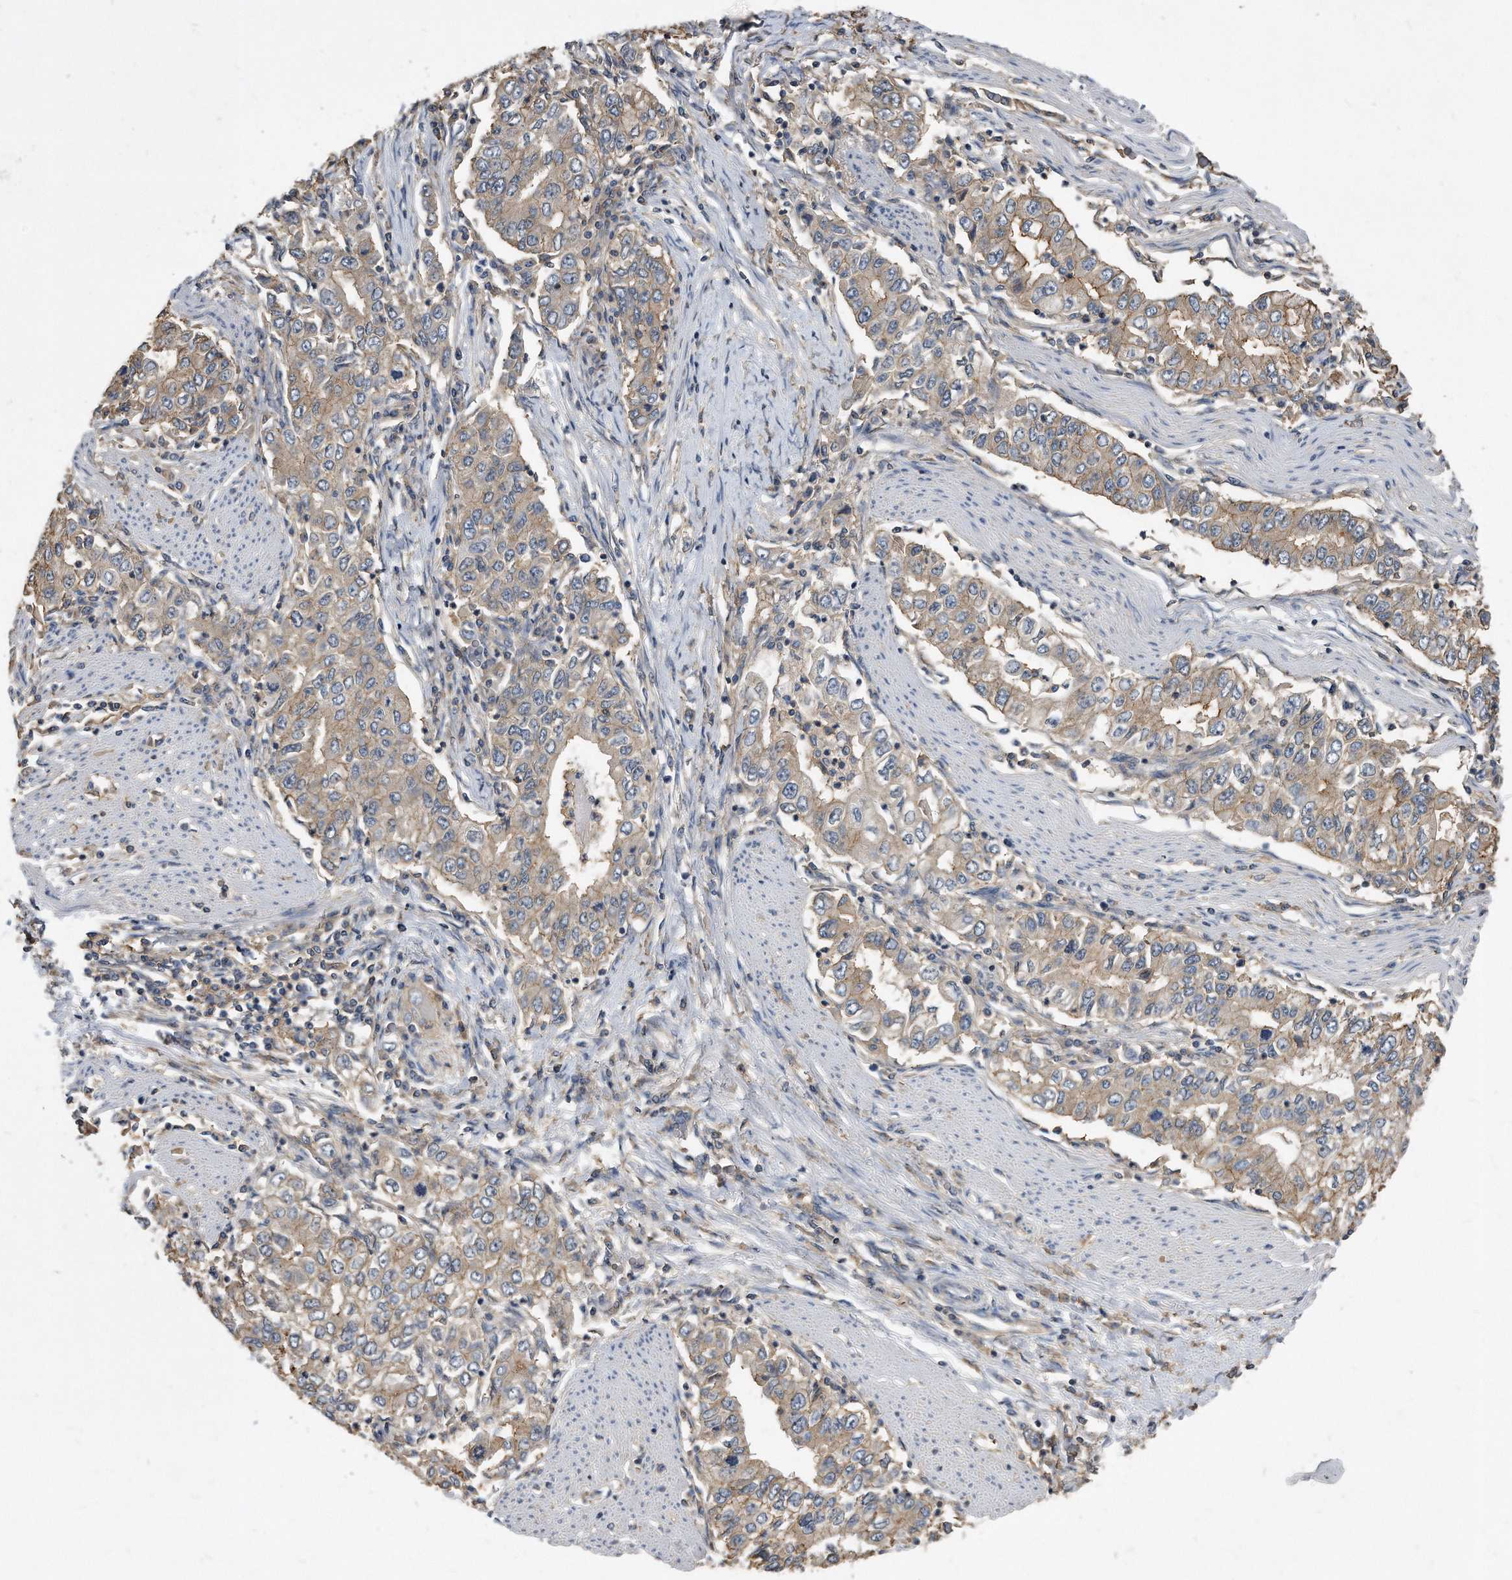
{"staining": {"intensity": "weak", "quantity": "25%-75%", "location": "cytoplasmic/membranous"}, "tissue": "stomach cancer", "cell_type": "Tumor cells", "image_type": "cancer", "snomed": [{"axis": "morphology", "description": "Adenocarcinoma, NOS"}, {"axis": "topography", "description": "Stomach, lower"}], "caption": "IHC photomicrograph of stomach cancer (adenocarcinoma) stained for a protein (brown), which displays low levels of weak cytoplasmic/membranous expression in about 25%-75% of tumor cells.", "gene": "ATG5", "patient": {"sex": "female", "age": 72}}